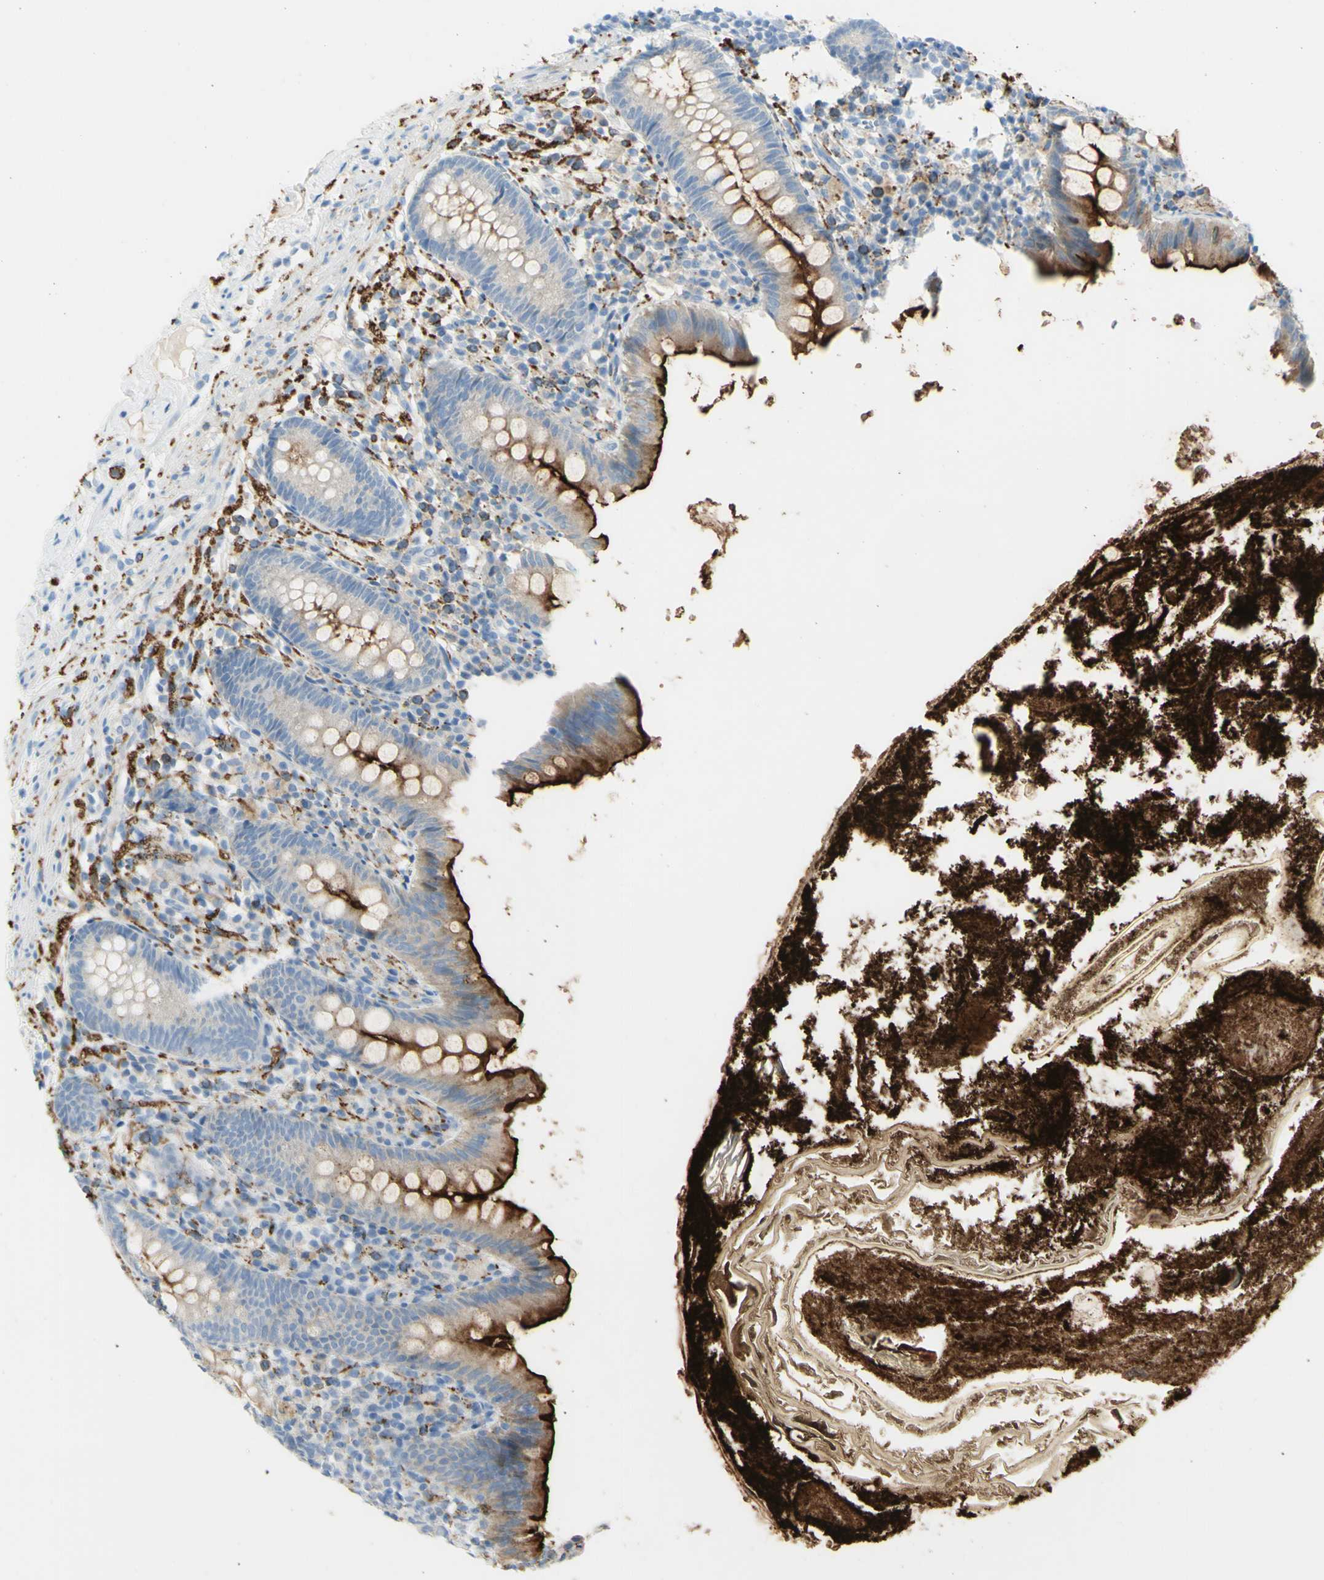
{"staining": {"intensity": "strong", "quantity": "25%-75%", "location": "cytoplasmic/membranous"}, "tissue": "appendix", "cell_type": "Glandular cells", "image_type": "normal", "snomed": [{"axis": "morphology", "description": "Normal tissue, NOS"}, {"axis": "topography", "description": "Appendix"}], "caption": "IHC of benign human appendix shows high levels of strong cytoplasmic/membranous staining in approximately 25%-75% of glandular cells. (Brightfield microscopy of DAB IHC at high magnification).", "gene": "TSPAN1", "patient": {"sex": "male", "age": 52}}